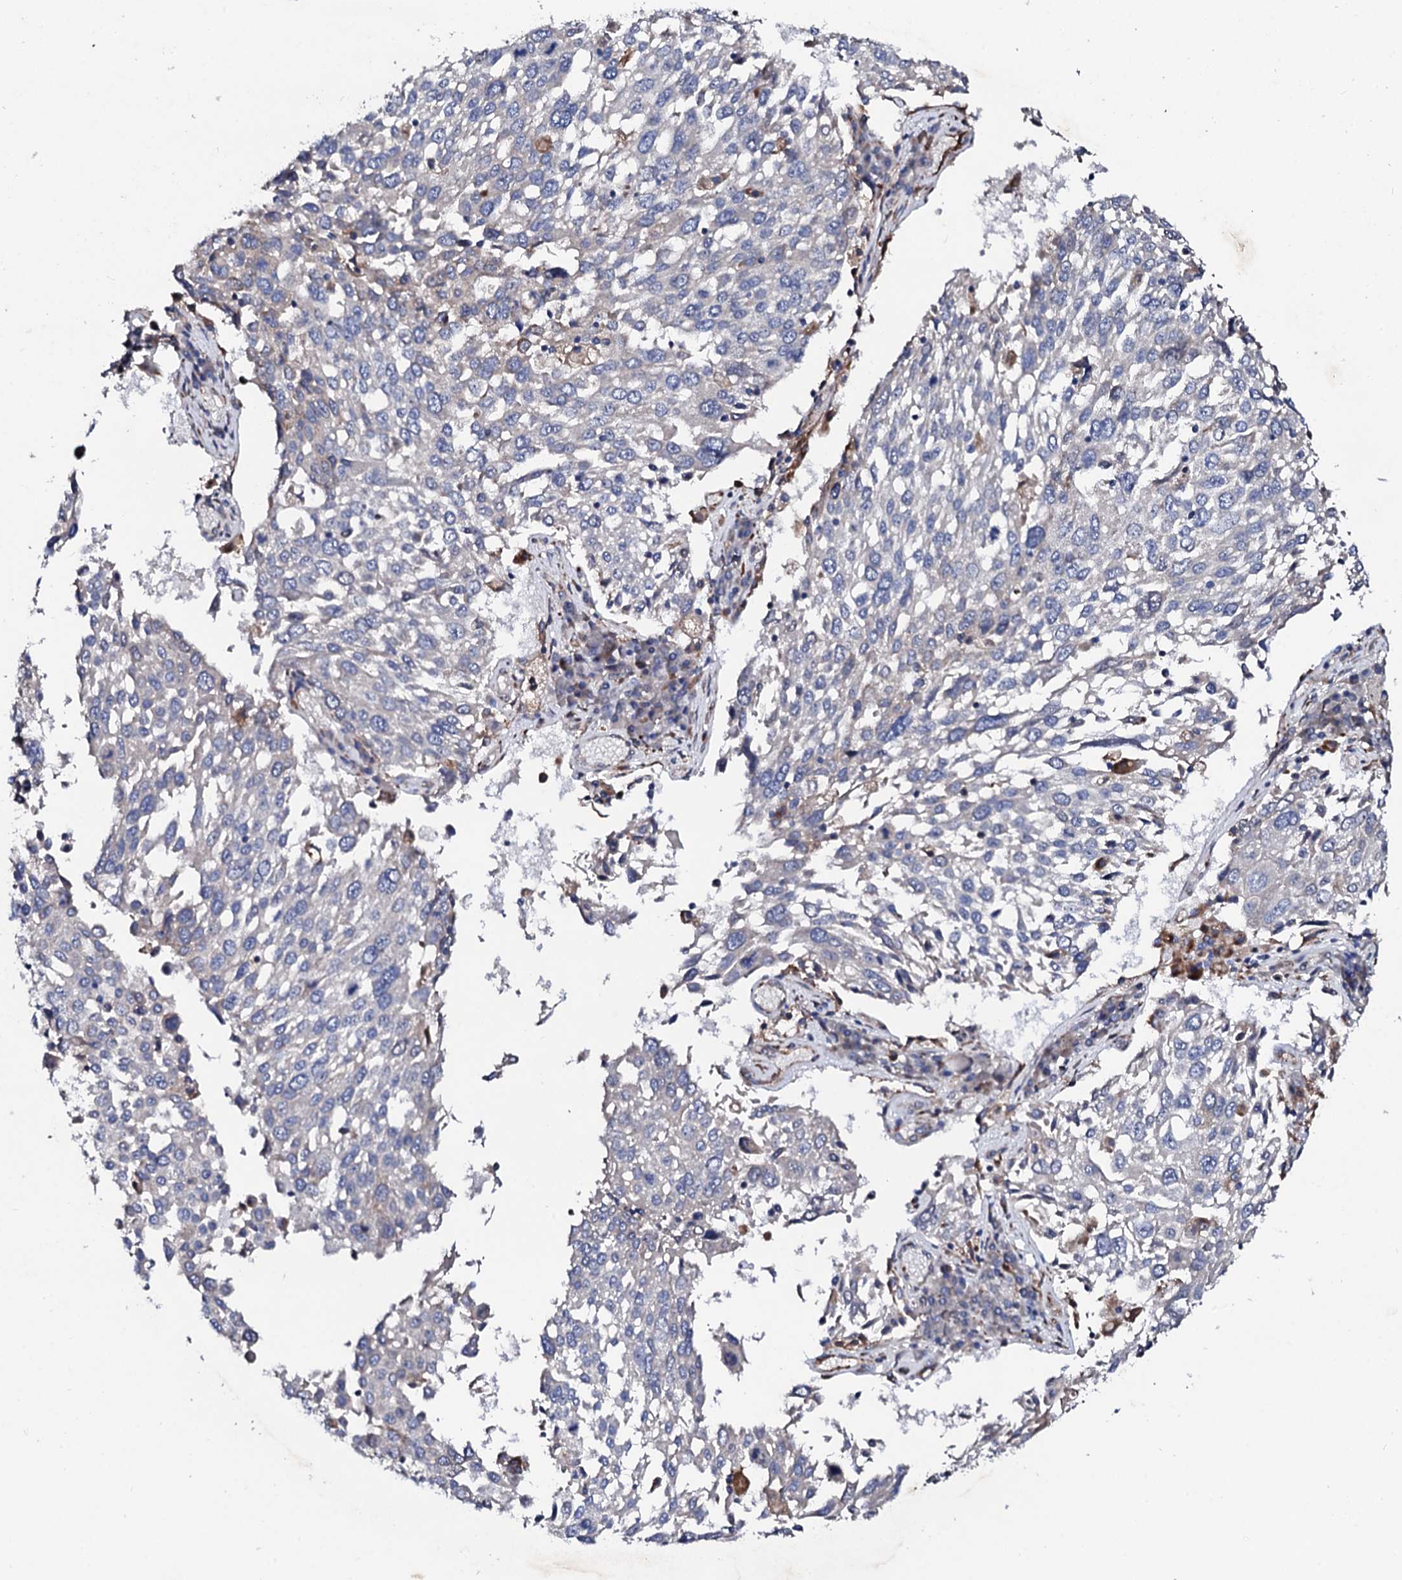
{"staining": {"intensity": "negative", "quantity": "none", "location": "none"}, "tissue": "lung cancer", "cell_type": "Tumor cells", "image_type": "cancer", "snomed": [{"axis": "morphology", "description": "Squamous cell carcinoma, NOS"}, {"axis": "topography", "description": "Lung"}], "caption": "An IHC histopathology image of lung cancer is shown. There is no staining in tumor cells of lung cancer.", "gene": "DBX1", "patient": {"sex": "male", "age": 65}}